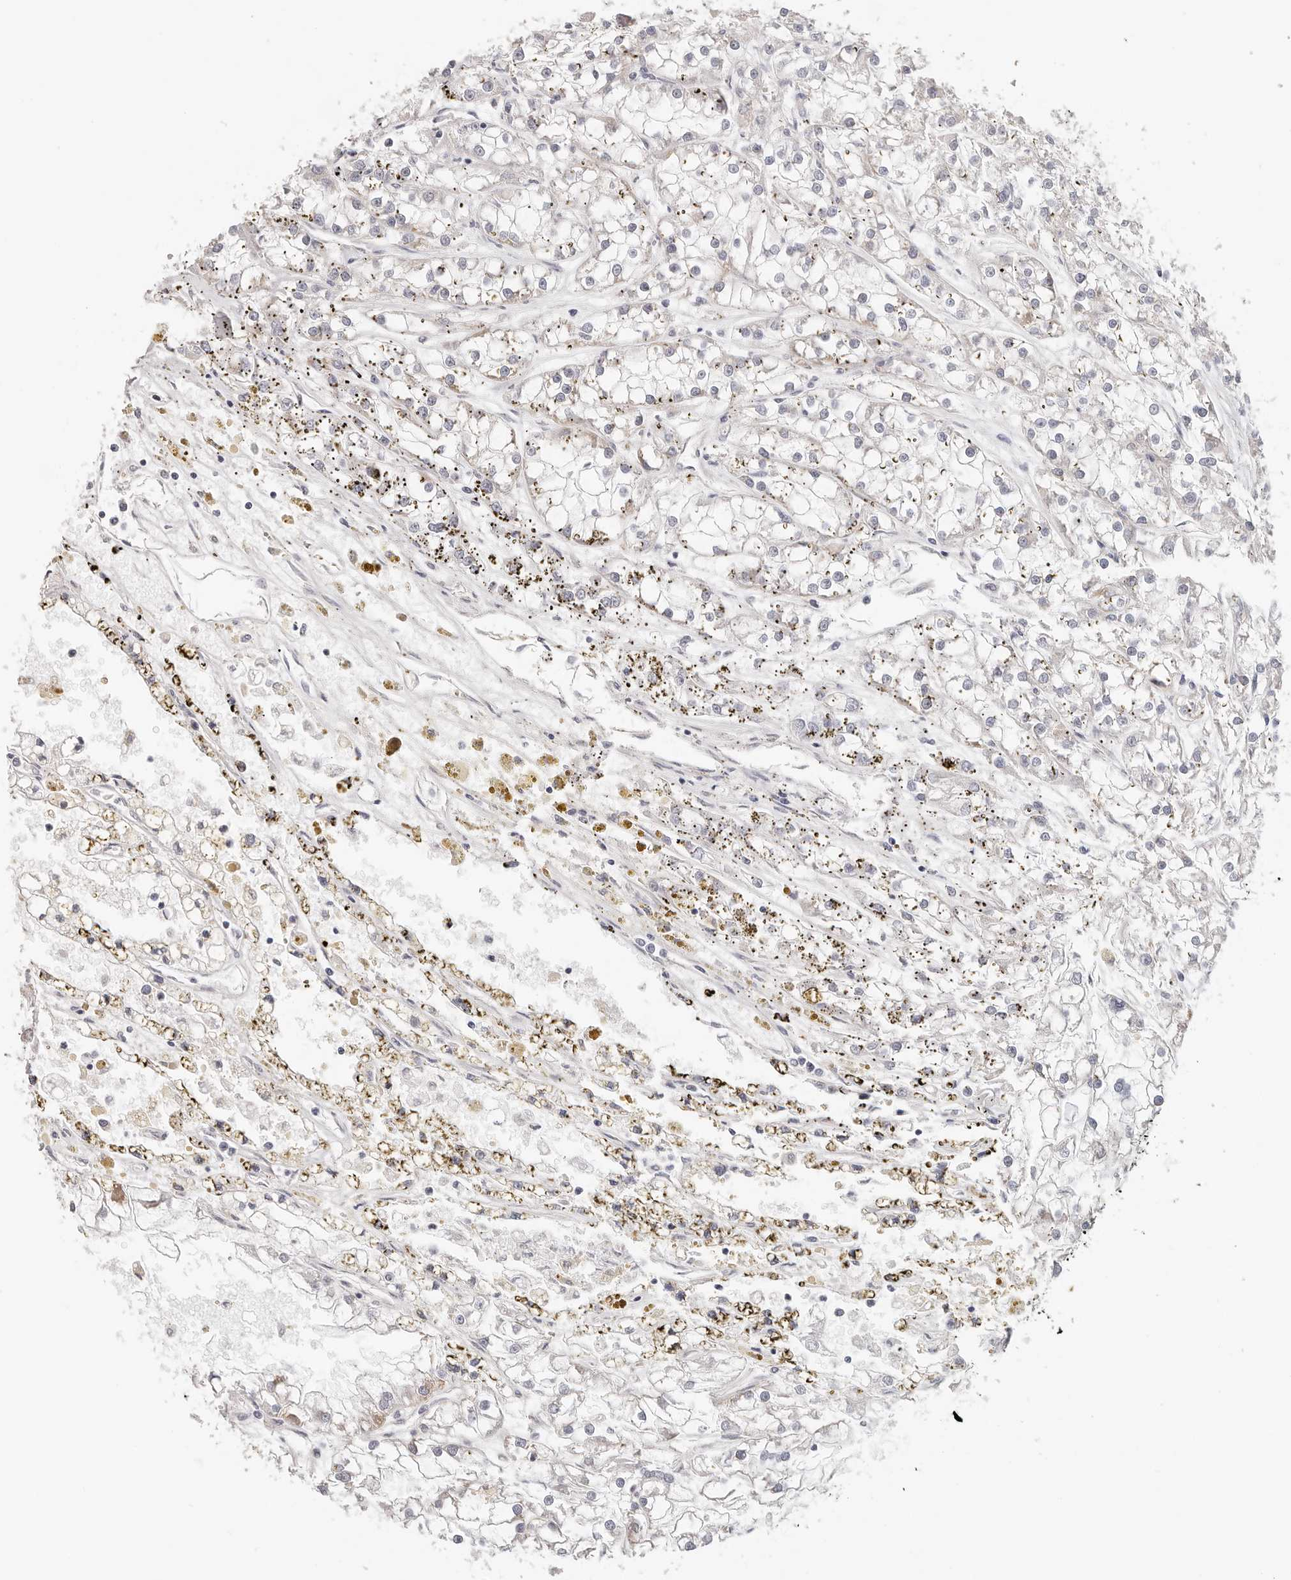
{"staining": {"intensity": "weak", "quantity": "<25%", "location": "cytoplasmic/membranous"}, "tissue": "renal cancer", "cell_type": "Tumor cells", "image_type": "cancer", "snomed": [{"axis": "morphology", "description": "Adenocarcinoma, NOS"}, {"axis": "topography", "description": "Kidney"}], "caption": "Immunohistochemistry histopathology image of neoplastic tissue: human renal cancer stained with DAB displays no significant protein positivity in tumor cells.", "gene": "AFDN", "patient": {"sex": "female", "age": 52}}